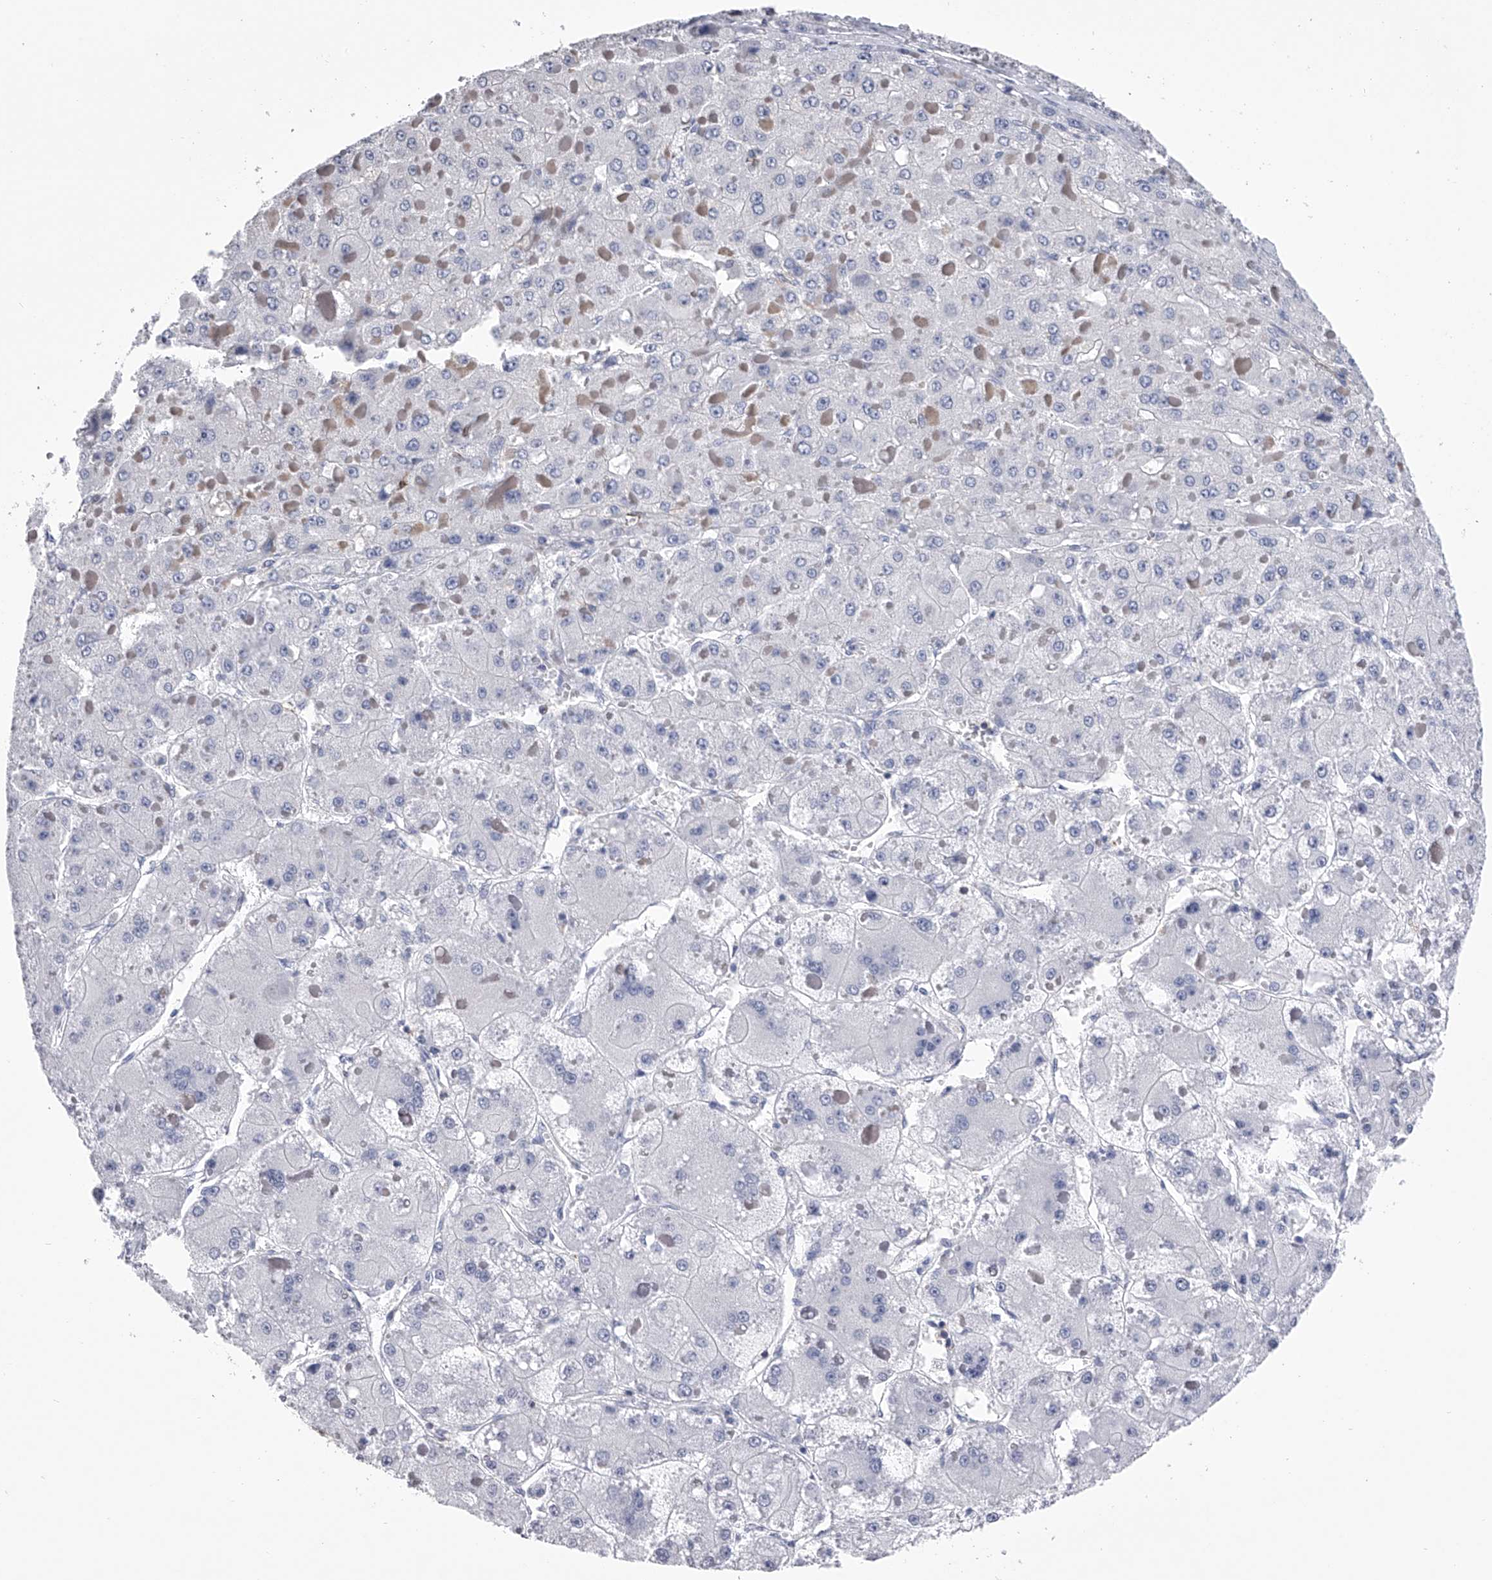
{"staining": {"intensity": "negative", "quantity": "none", "location": "none"}, "tissue": "liver cancer", "cell_type": "Tumor cells", "image_type": "cancer", "snomed": [{"axis": "morphology", "description": "Carcinoma, Hepatocellular, NOS"}, {"axis": "topography", "description": "Liver"}], "caption": "DAB immunohistochemical staining of human liver cancer shows no significant staining in tumor cells. The staining was performed using DAB to visualize the protein expression in brown, while the nuclei were stained in blue with hematoxylin (Magnification: 20x).", "gene": "TASP1", "patient": {"sex": "female", "age": 73}}